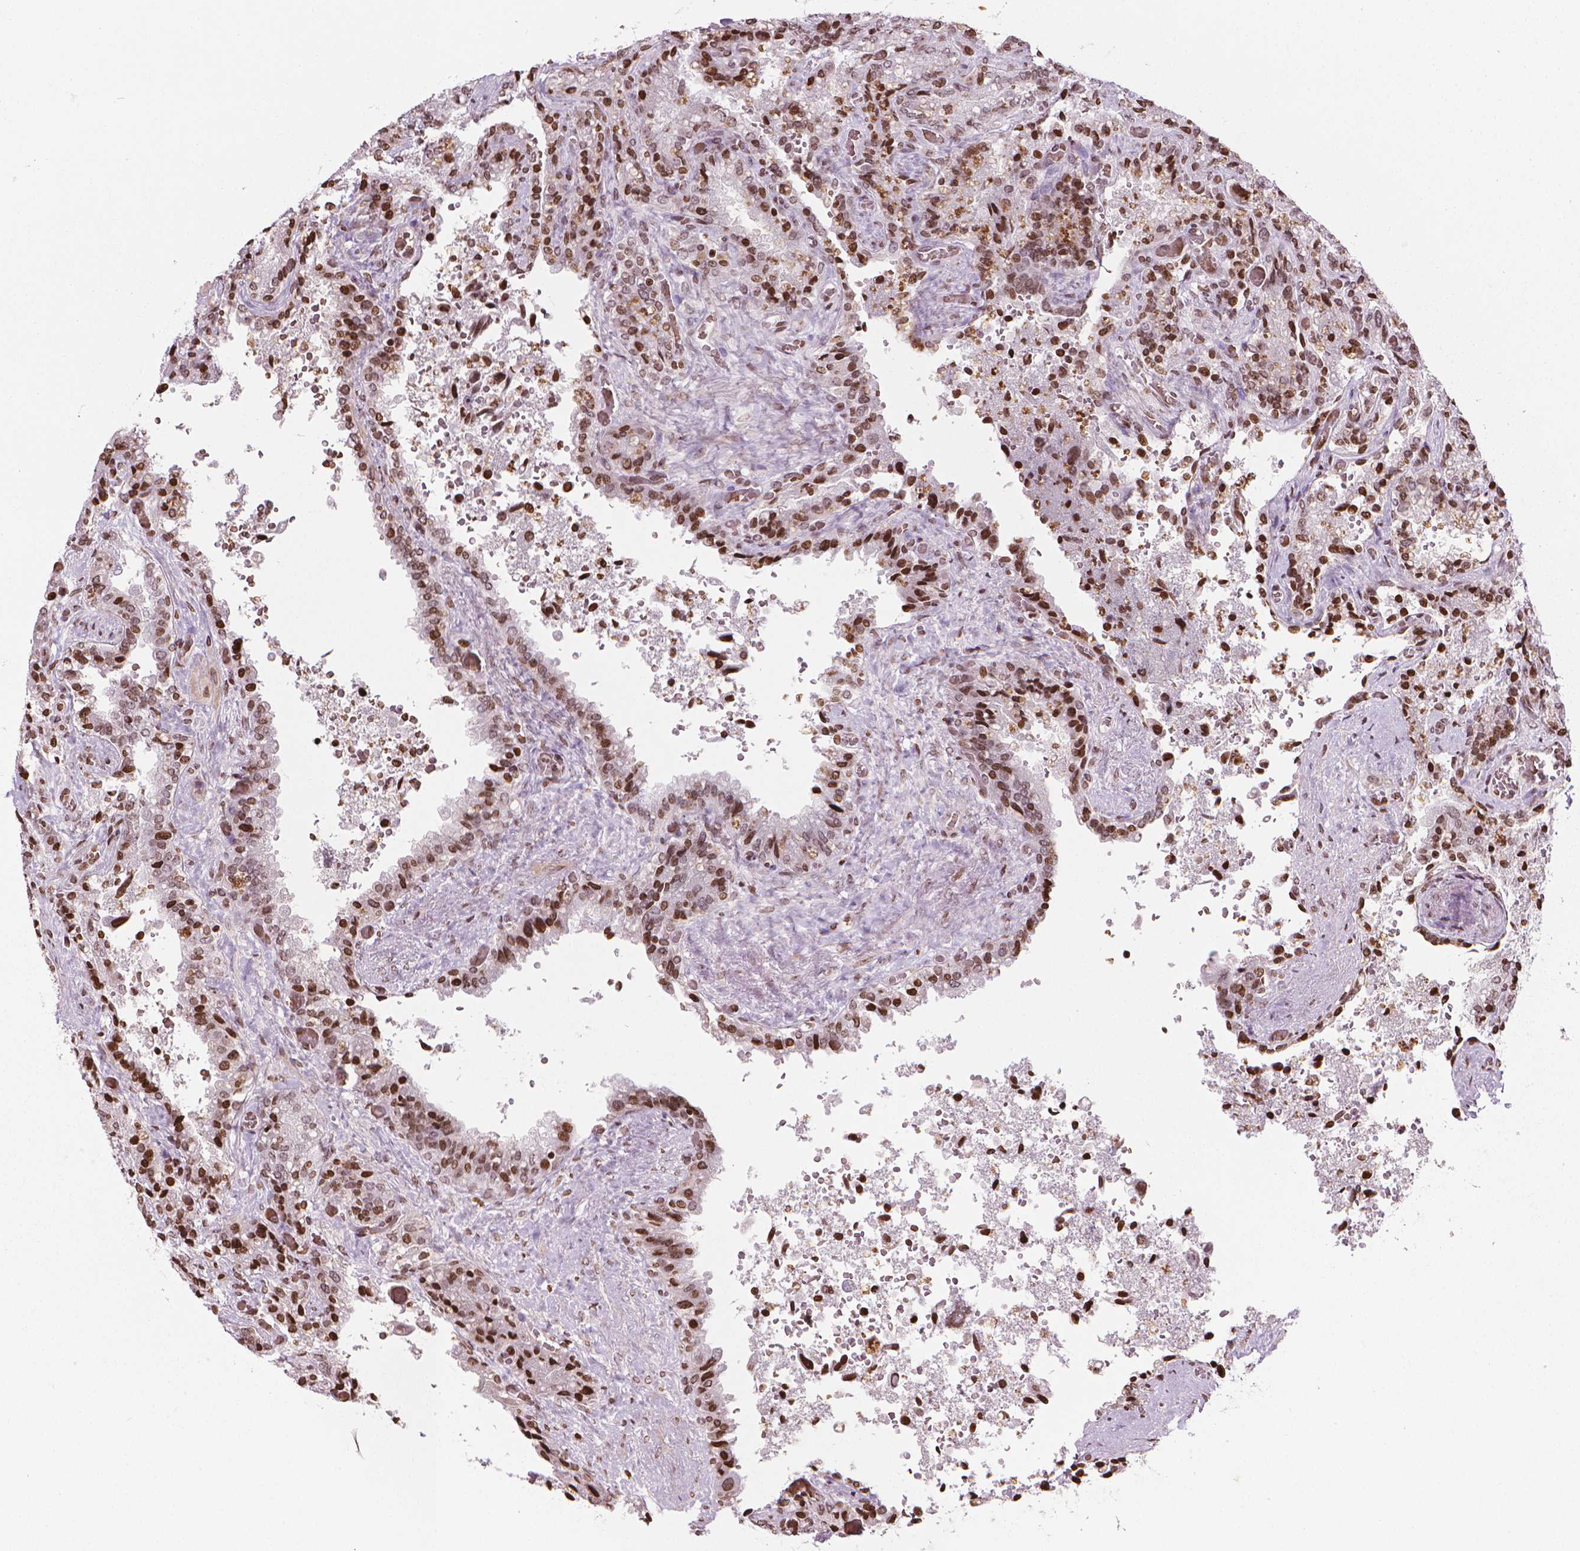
{"staining": {"intensity": "strong", "quantity": ">75%", "location": "nuclear"}, "tissue": "seminal vesicle", "cell_type": "Glandular cells", "image_type": "normal", "snomed": [{"axis": "morphology", "description": "Normal tissue, NOS"}, {"axis": "topography", "description": "Seminal veicle"}], "caption": "Strong nuclear expression for a protein is present in approximately >75% of glandular cells of benign seminal vesicle using IHC.", "gene": "PIP4K2A", "patient": {"sex": "male", "age": 57}}